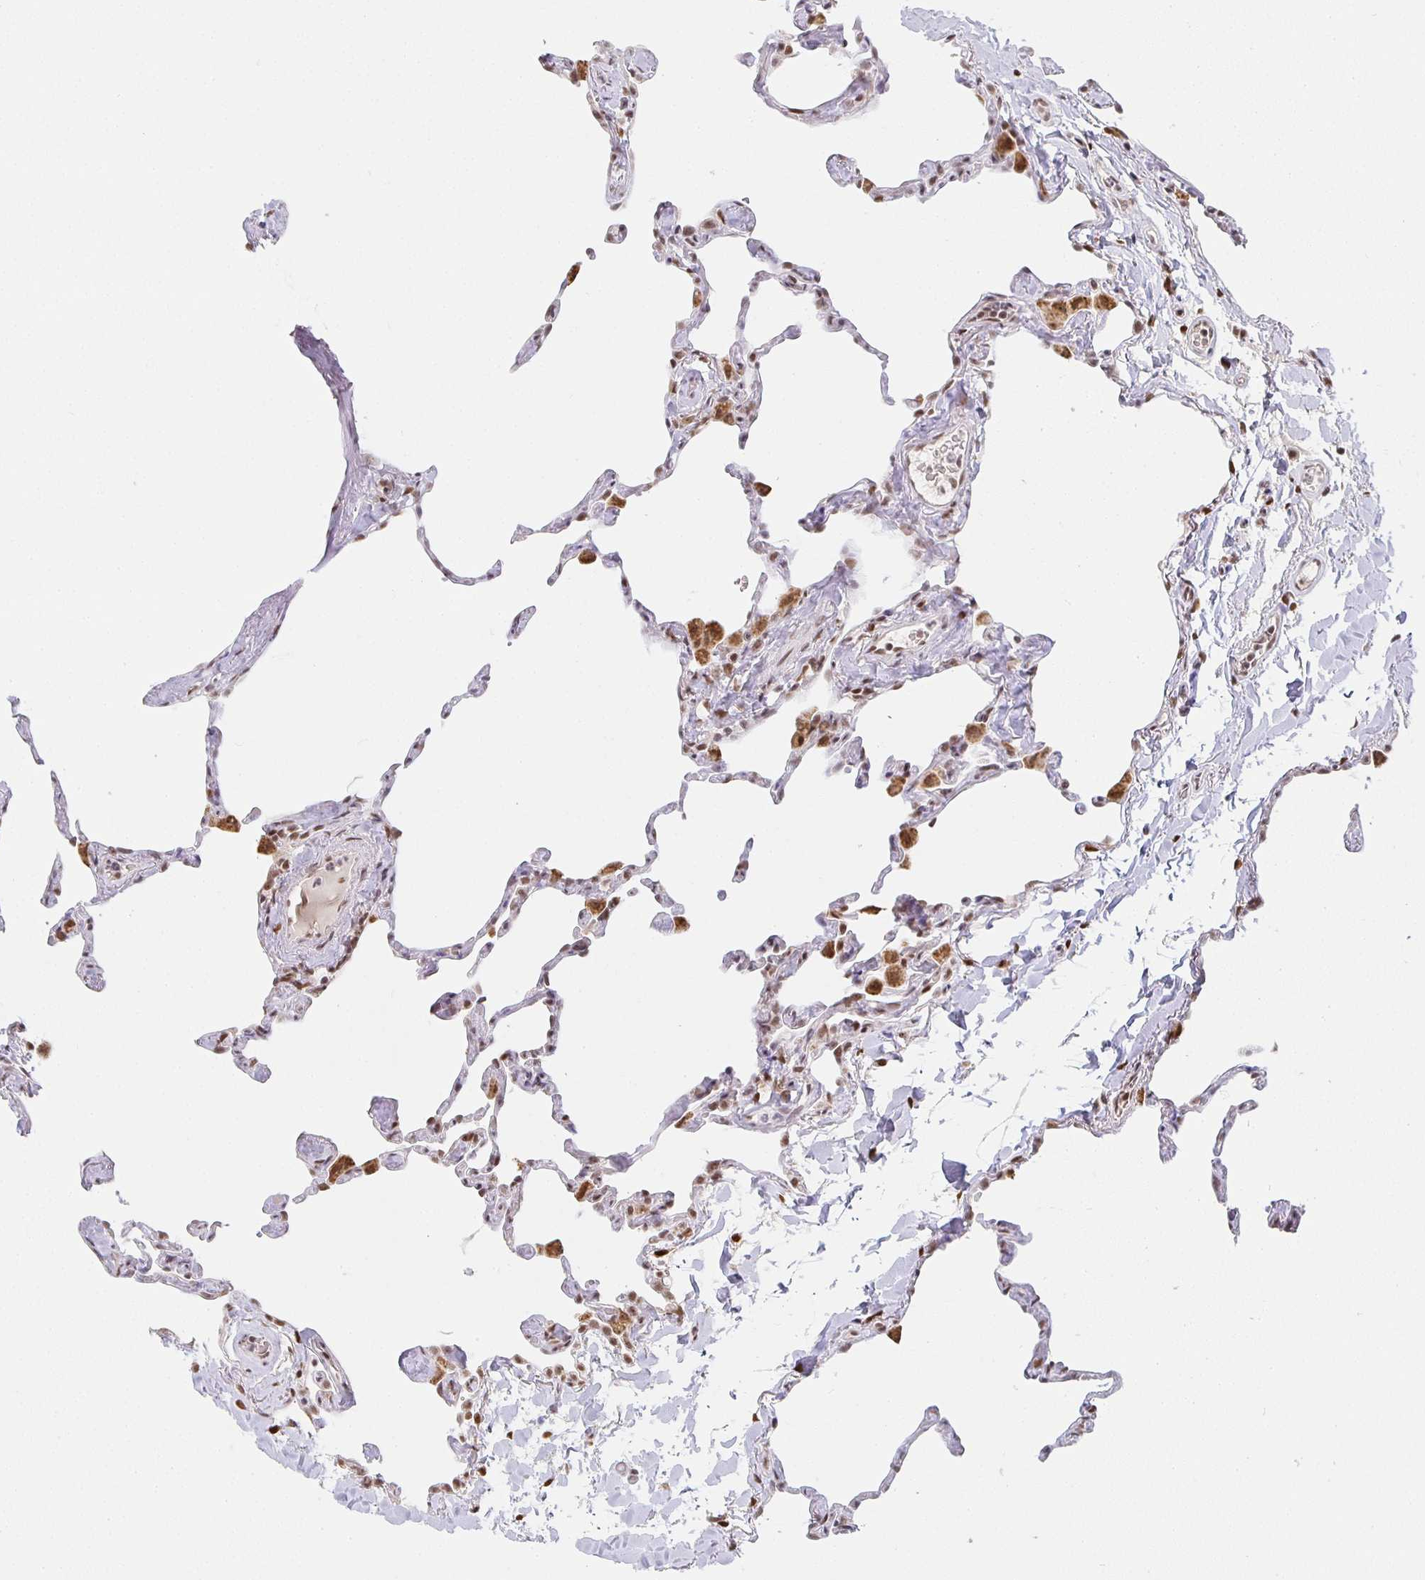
{"staining": {"intensity": "moderate", "quantity": ">75%", "location": "nuclear"}, "tissue": "lung", "cell_type": "Alveolar cells", "image_type": "normal", "snomed": [{"axis": "morphology", "description": "Normal tissue, NOS"}, {"axis": "topography", "description": "Lung"}], "caption": "Brown immunohistochemical staining in benign human lung shows moderate nuclear positivity in approximately >75% of alveolar cells. (Brightfield microscopy of DAB IHC at high magnification).", "gene": "SMARCA2", "patient": {"sex": "male", "age": 65}}